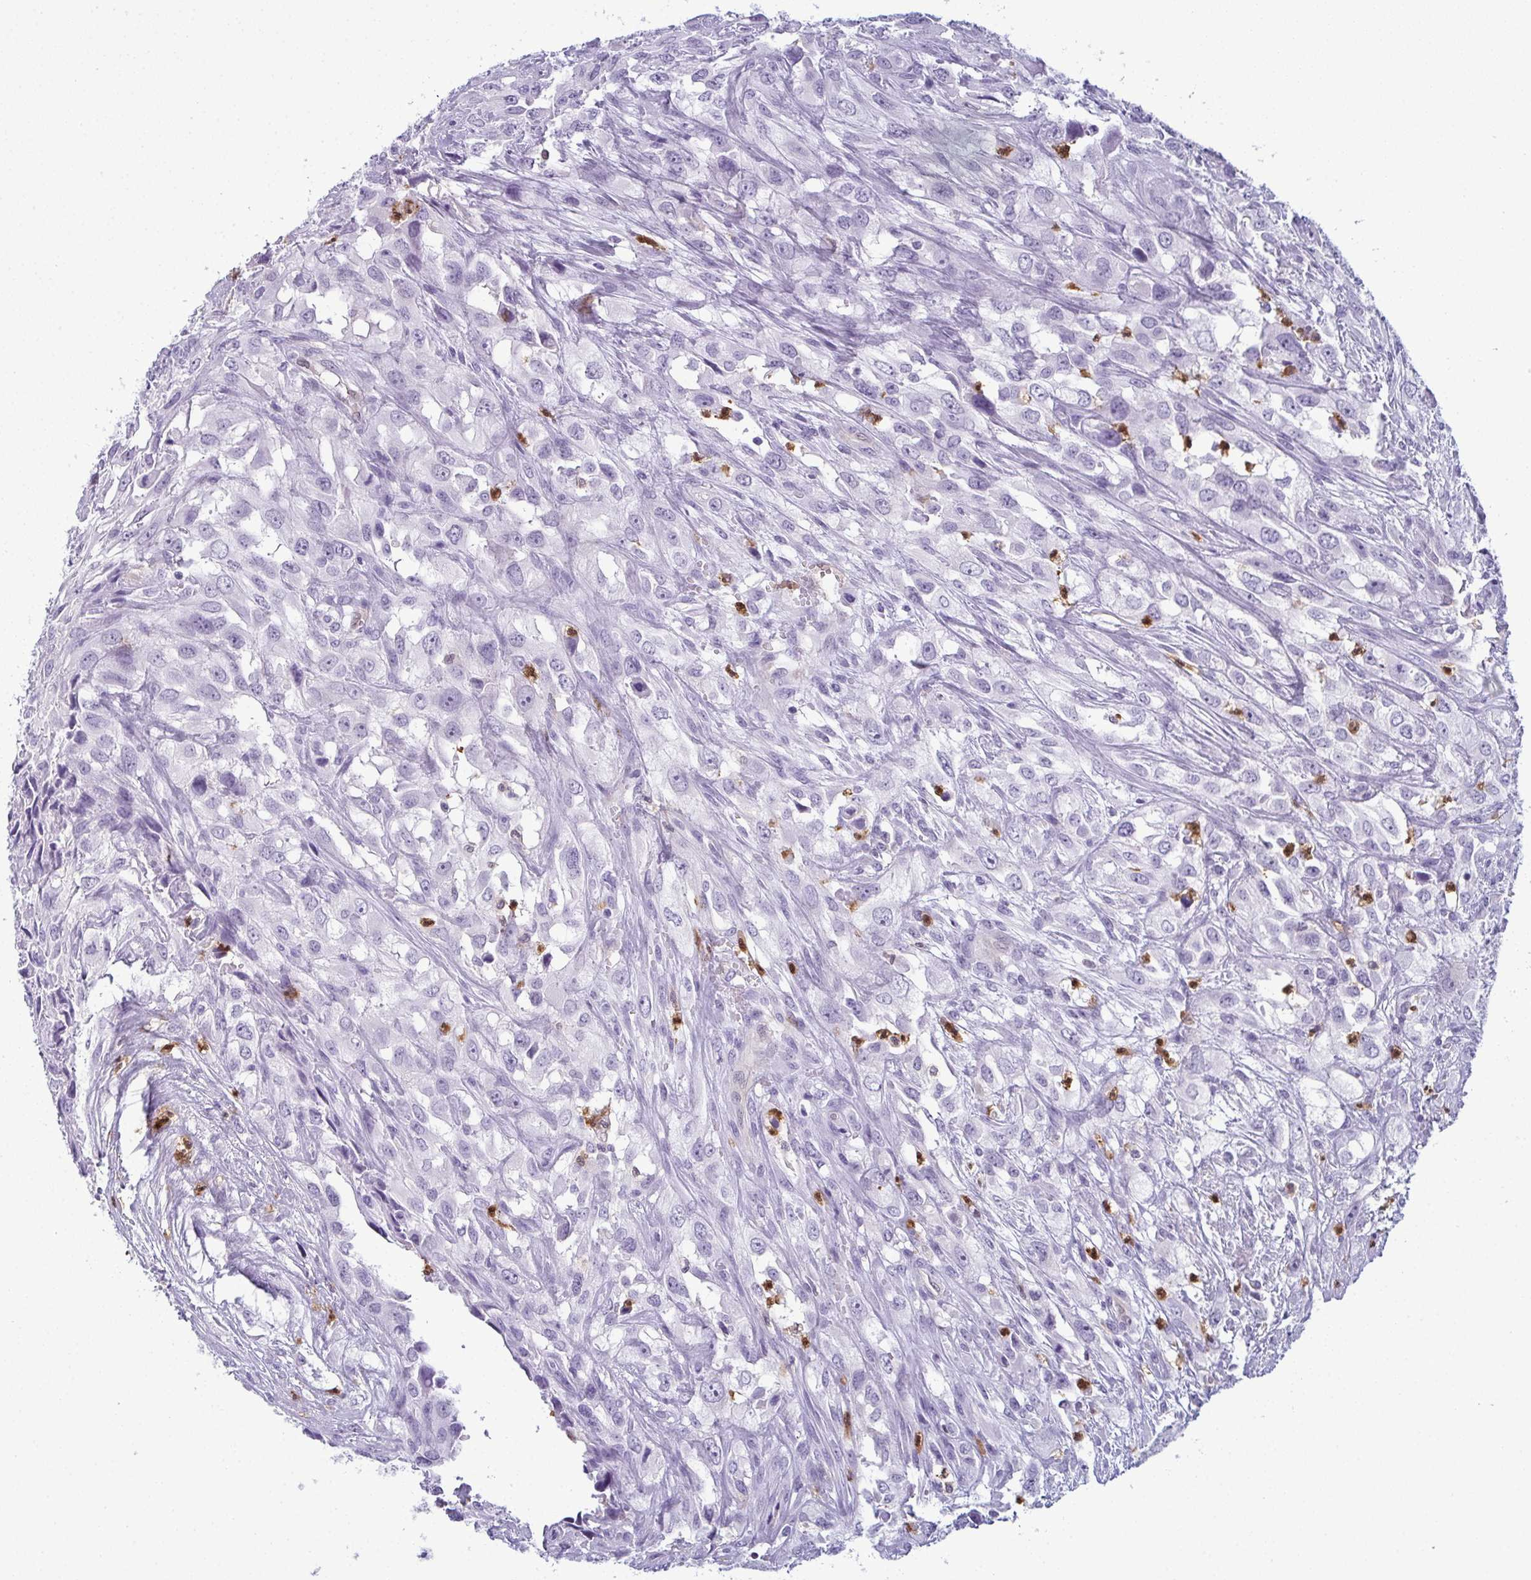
{"staining": {"intensity": "negative", "quantity": "none", "location": "none"}, "tissue": "urothelial cancer", "cell_type": "Tumor cells", "image_type": "cancer", "snomed": [{"axis": "morphology", "description": "Urothelial carcinoma, High grade"}, {"axis": "topography", "description": "Urinary bladder"}], "caption": "IHC of human urothelial cancer reveals no expression in tumor cells.", "gene": "CDA", "patient": {"sex": "male", "age": 67}}